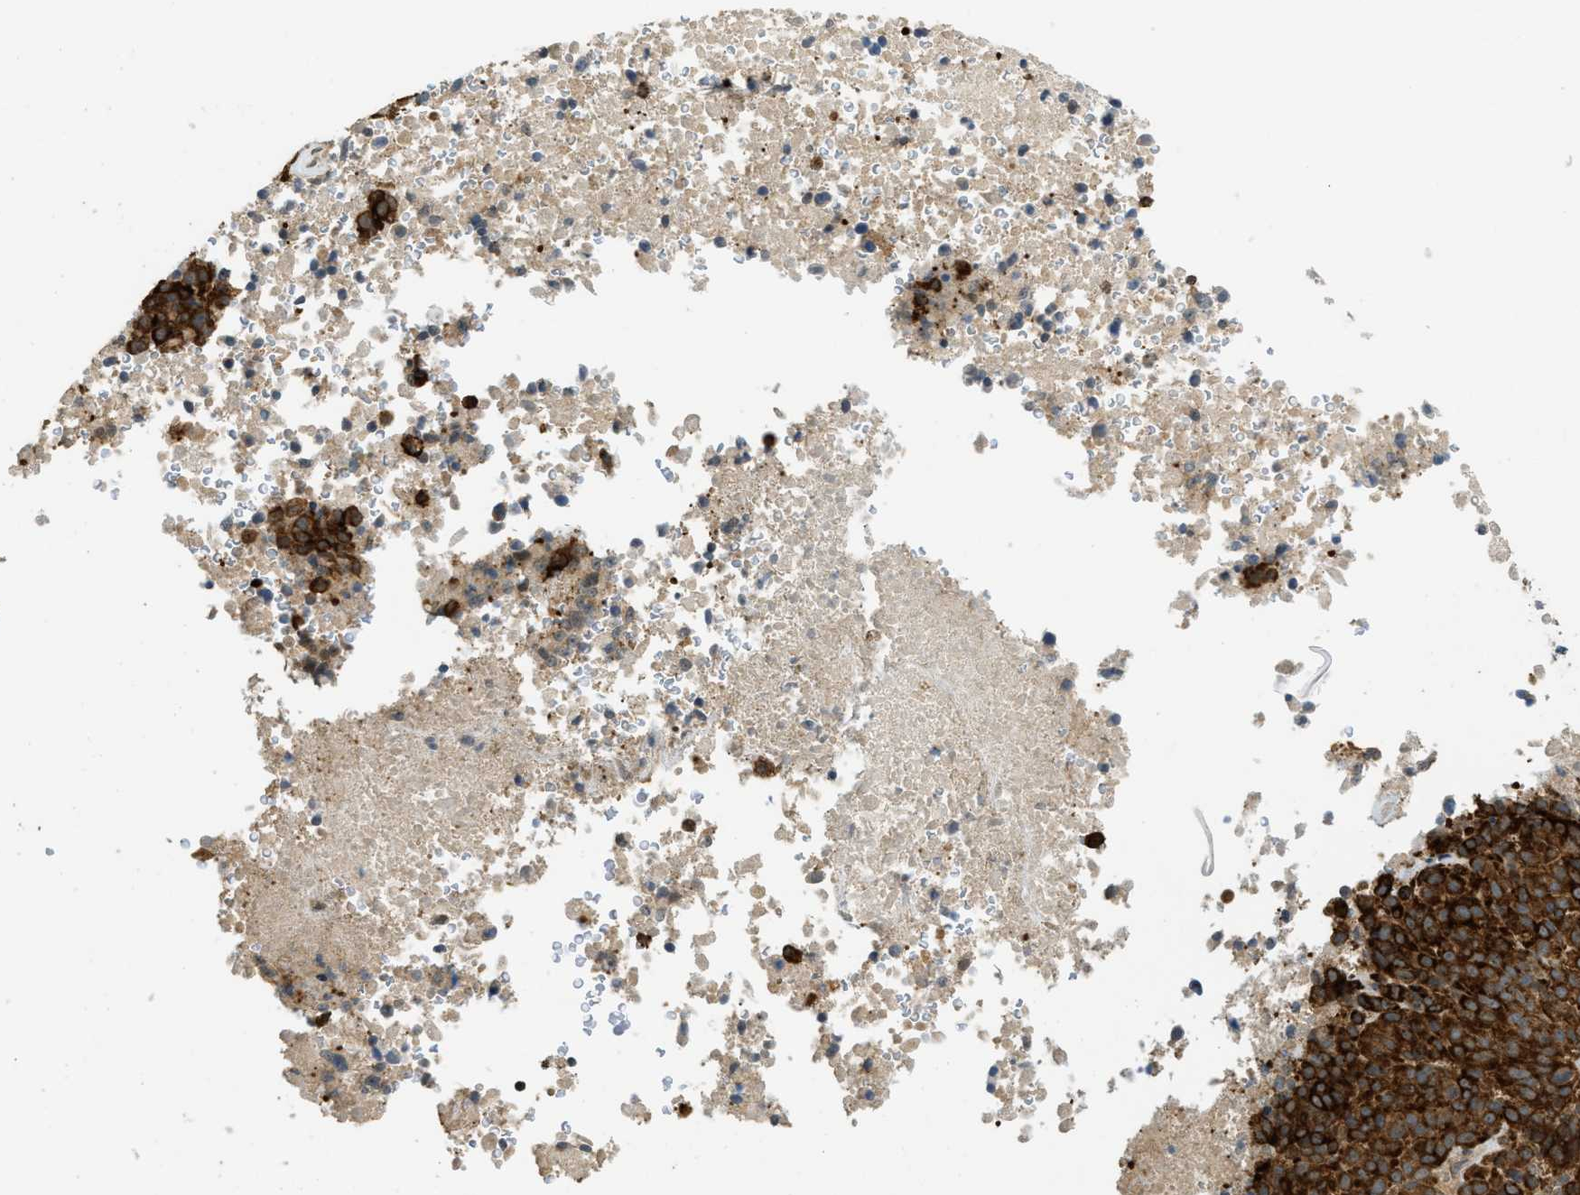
{"staining": {"intensity": "strong", "quantity": ">75%", "location": "cytoplasmic/membranous"}, "tissue": "melanoma", "cell_type": "Tumor cells", "image_type": "cancer", "snomed": [{"axis": "morphology", "description": "Malignant melanoma, Metastatic site"}, {"axis": "topography", "description": "Cerebral cortex"}], "caption": "Immunohistochemistry (IHC) micrograph of malignant melanoma (metastatic site) stained for a protein (brown), which reveals high levels of strong cytoplasmic/membranous expression in approximately >75% of tumor cells.", "gene": "IGF2BP2", "patient": {"sex": "female", "age": 52}}